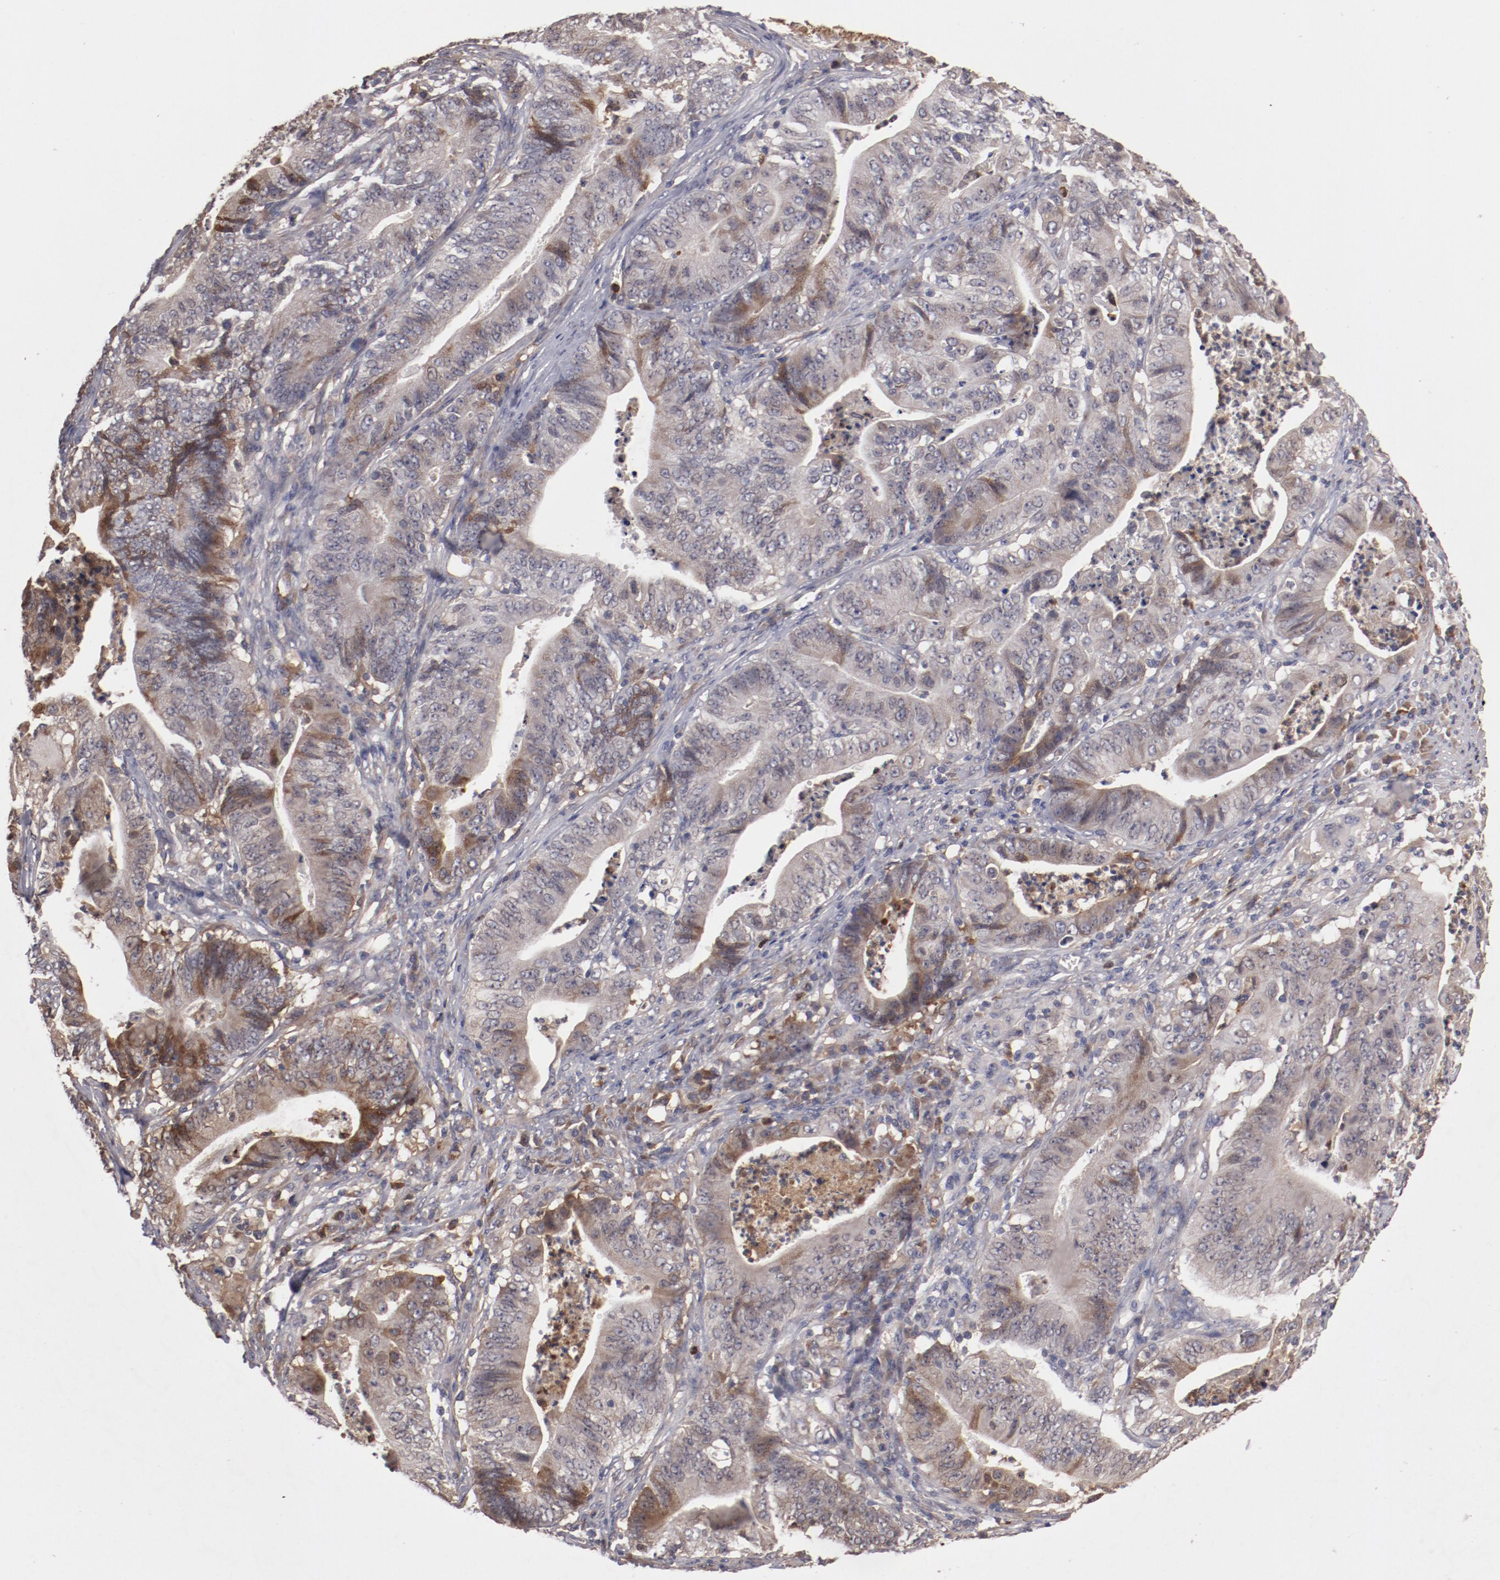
{"staining": {"intensity": "weak", "quantity": ">75%", "location": "cytoplasmic/membranous"}, "tissue": "stomach cancer", "cell_type": "Tumor cells", "image_type": "cancer", "snomed": [{"axis": "morphology", "description": "Adenocarcinoma, NOS"}, {"axis": "topography", "description": "Stomach, lower"}], "caption": "Tumor cells display low levels of weak cytoplasmic/membranous staining in approximately >75% of cells in stomach adenocarcinoma.", "gene": "SERPINA7", "patient": {"sex": "female", "age": 86}}